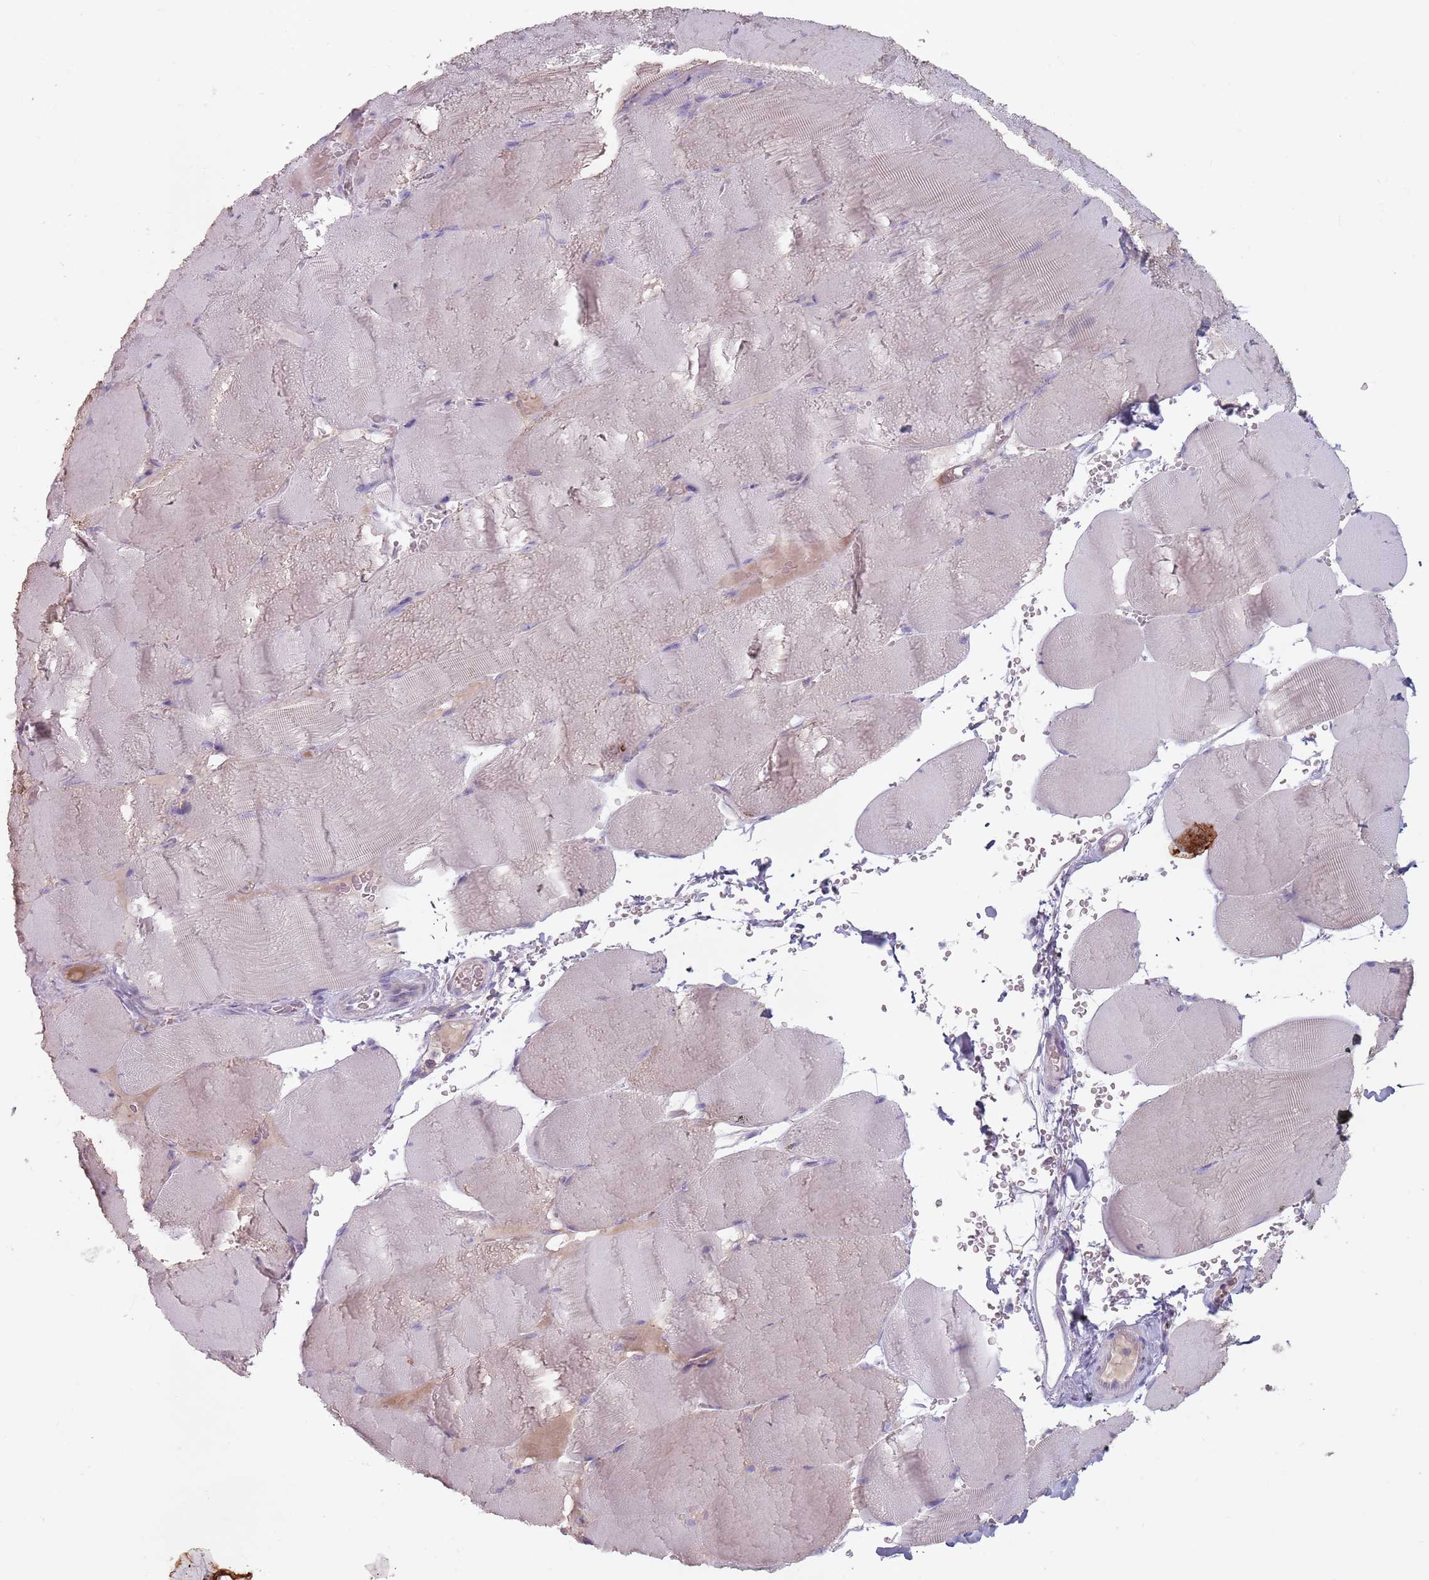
{"staining": {"intensity": "weak", "quantity": "<25%", "location": "cytoplasmic/membranous"}, "tissue": "skeletal muscle", "cell_type": "Myocytes", "image_type": "normal", "snomed": [{"axis": "morphology", "description": "Normal tissue, NOS"}, {"axis": "topography", "description": "Skeletal muscle"}, {"axis": "topography", "description": "Head-Neck"}], "caption": "Skeletal muscle was stained to show a protein in brown. There is no significant expression in myocytes. (IHC, brightfield microscopy, high magnification).", "gene": "STYK1", "patient": {"sex": "male", "age": 66}}